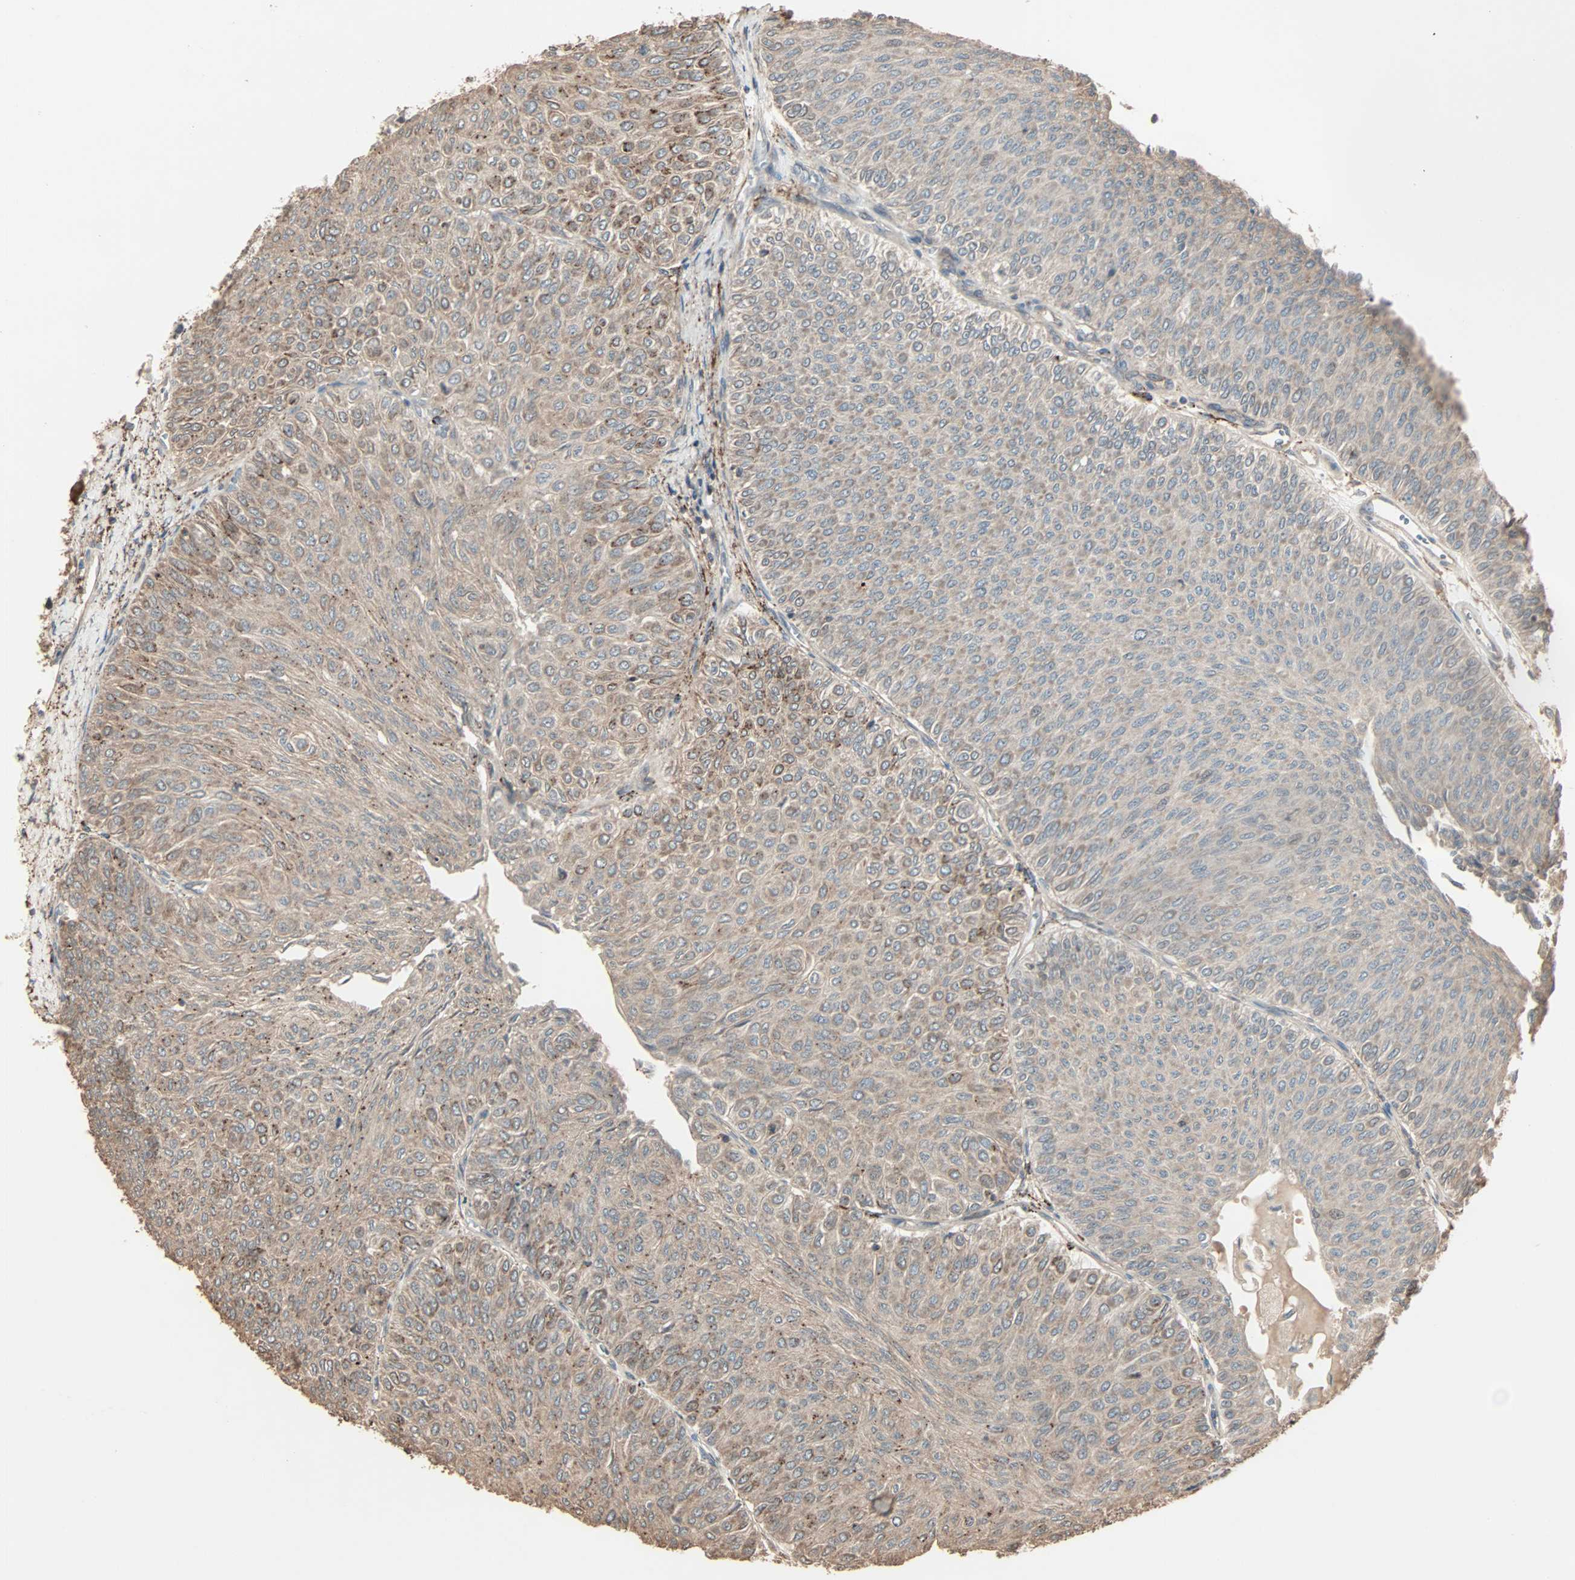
{"staining": {"intensity": "weak", "quantity": "25%-75%", "location": "cytoplasmic/membranous"}, "tissue": "urothelial cancer", "cell_type": "Tumor cells", "image_type": "cancer", "snomed": [{"axis": "morphology", "description": "Urothelial carcinoma, Low grade"}, {"axis": "topography", "description": "Urinary bladder"}], "caption": "IHC of human urothelial carcinoma (low-grade) demonstrates low levels of weak cytoplasmic/membranous positivity in about 25%-75% of tumor cells.", "gene": "CALCRL", "patient": {"sex": "male", "age": 78}}